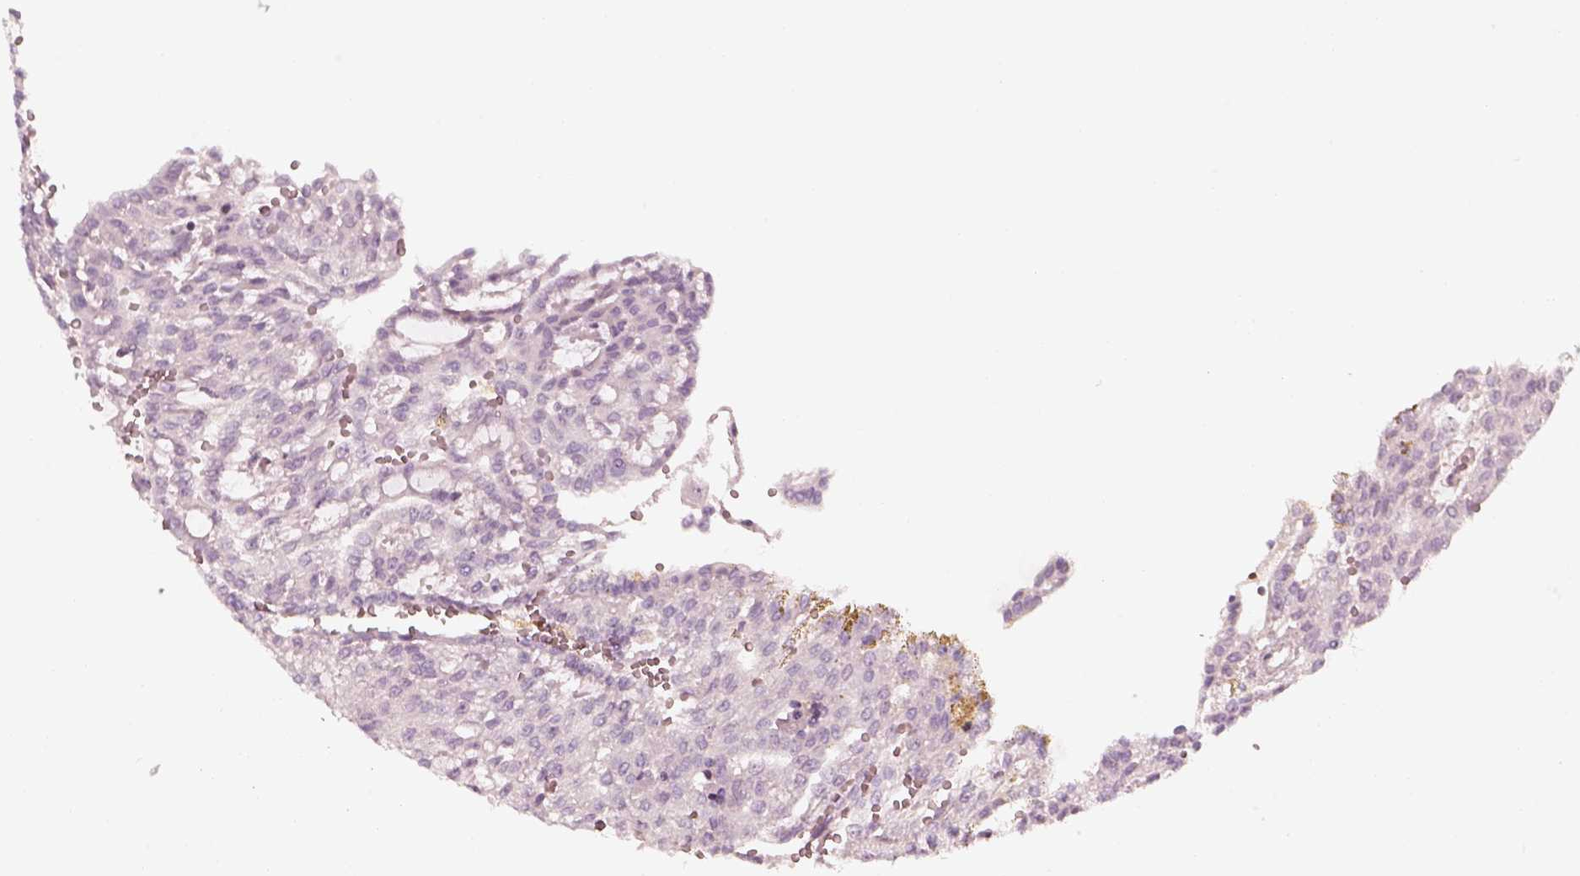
{"staining": {"intensity": "negative", "quantity": "none", "location": "none"}, "tissue": "renal cancer", "cell_type": "Tumor cells", "image_type": "cancer", "snomed": [{"axis": "morphology", "description": "Adenocarcinoma, NOS"}, {"axis": "topography", "description": "Kidney"}], "caption": "Protein analysis of renal cancer (adenocarcinoma) exhibits no significant expression in tumor cells. The staining is performed using DAB (3,3'-diaminobenzidine) brown chromogen with nuclei counter-stained in using hematoxylin.", "gene": "PRLHR", "patient": {"sex": "male", "age": 63}}